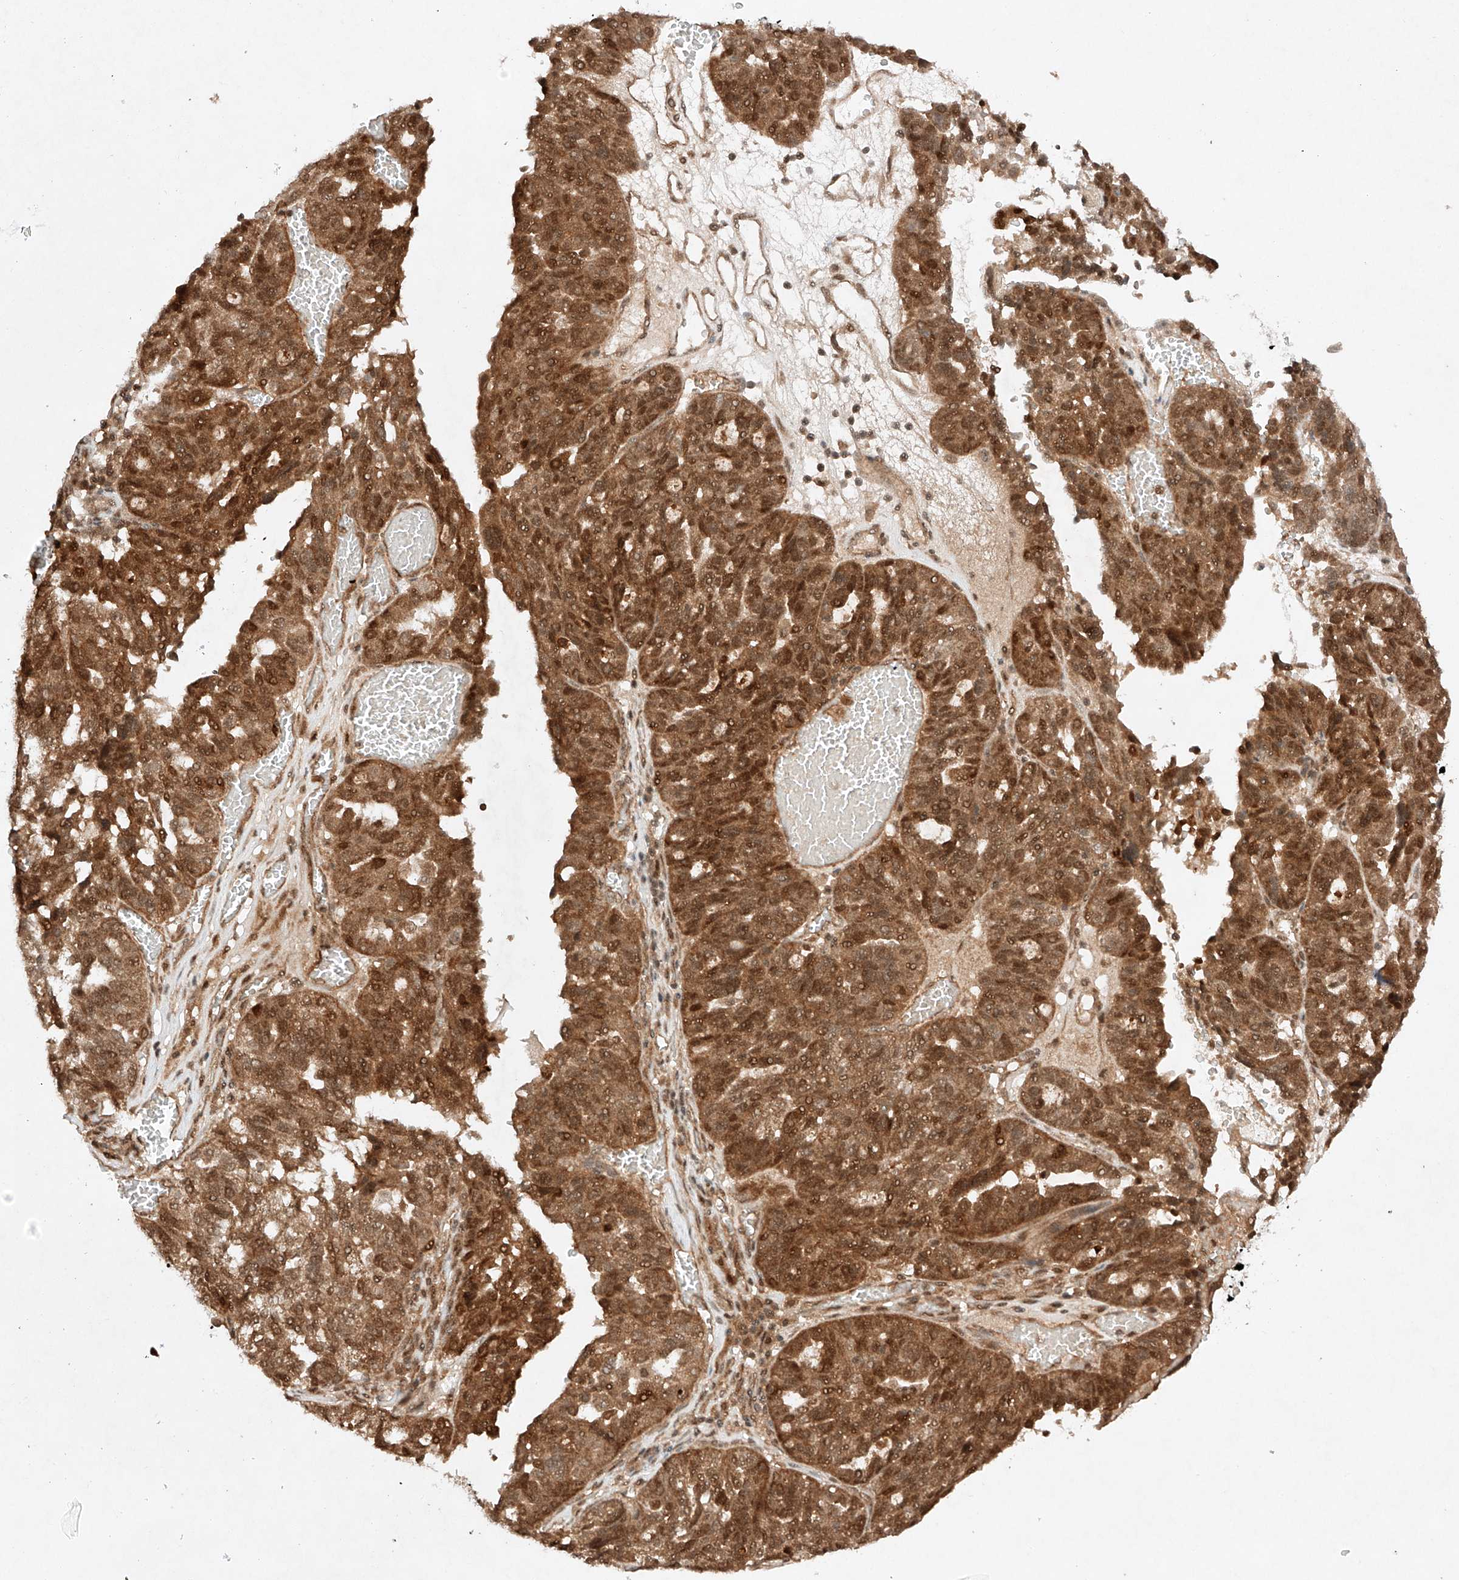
{"staining": {"intensity": "moderate", "quantity": ">75%", "location": "cytoplasmic/membranous,nuclear"}, "tissue": "ovarian cancer", "cell_type": "Tumor cells", "image_type": "cancer", "snomed": [{"axis": "morphology", "description": "Cystadenocarcinoma, serous, NOS"}, {"axis": "topography", "description": "Ovary"}], "caption": "This image exhibits ovarian serous cystadenocarcinoma stained with immunohistochemistry (IHC) to label a protein in brown. The cytoplasmic/membranous and nuclear of tumor cells show moderate positivity for the protein. Nuclei are counter-stained blue.", "gene": "RNF31", "patient": {"sex": "female", "age": 59}}